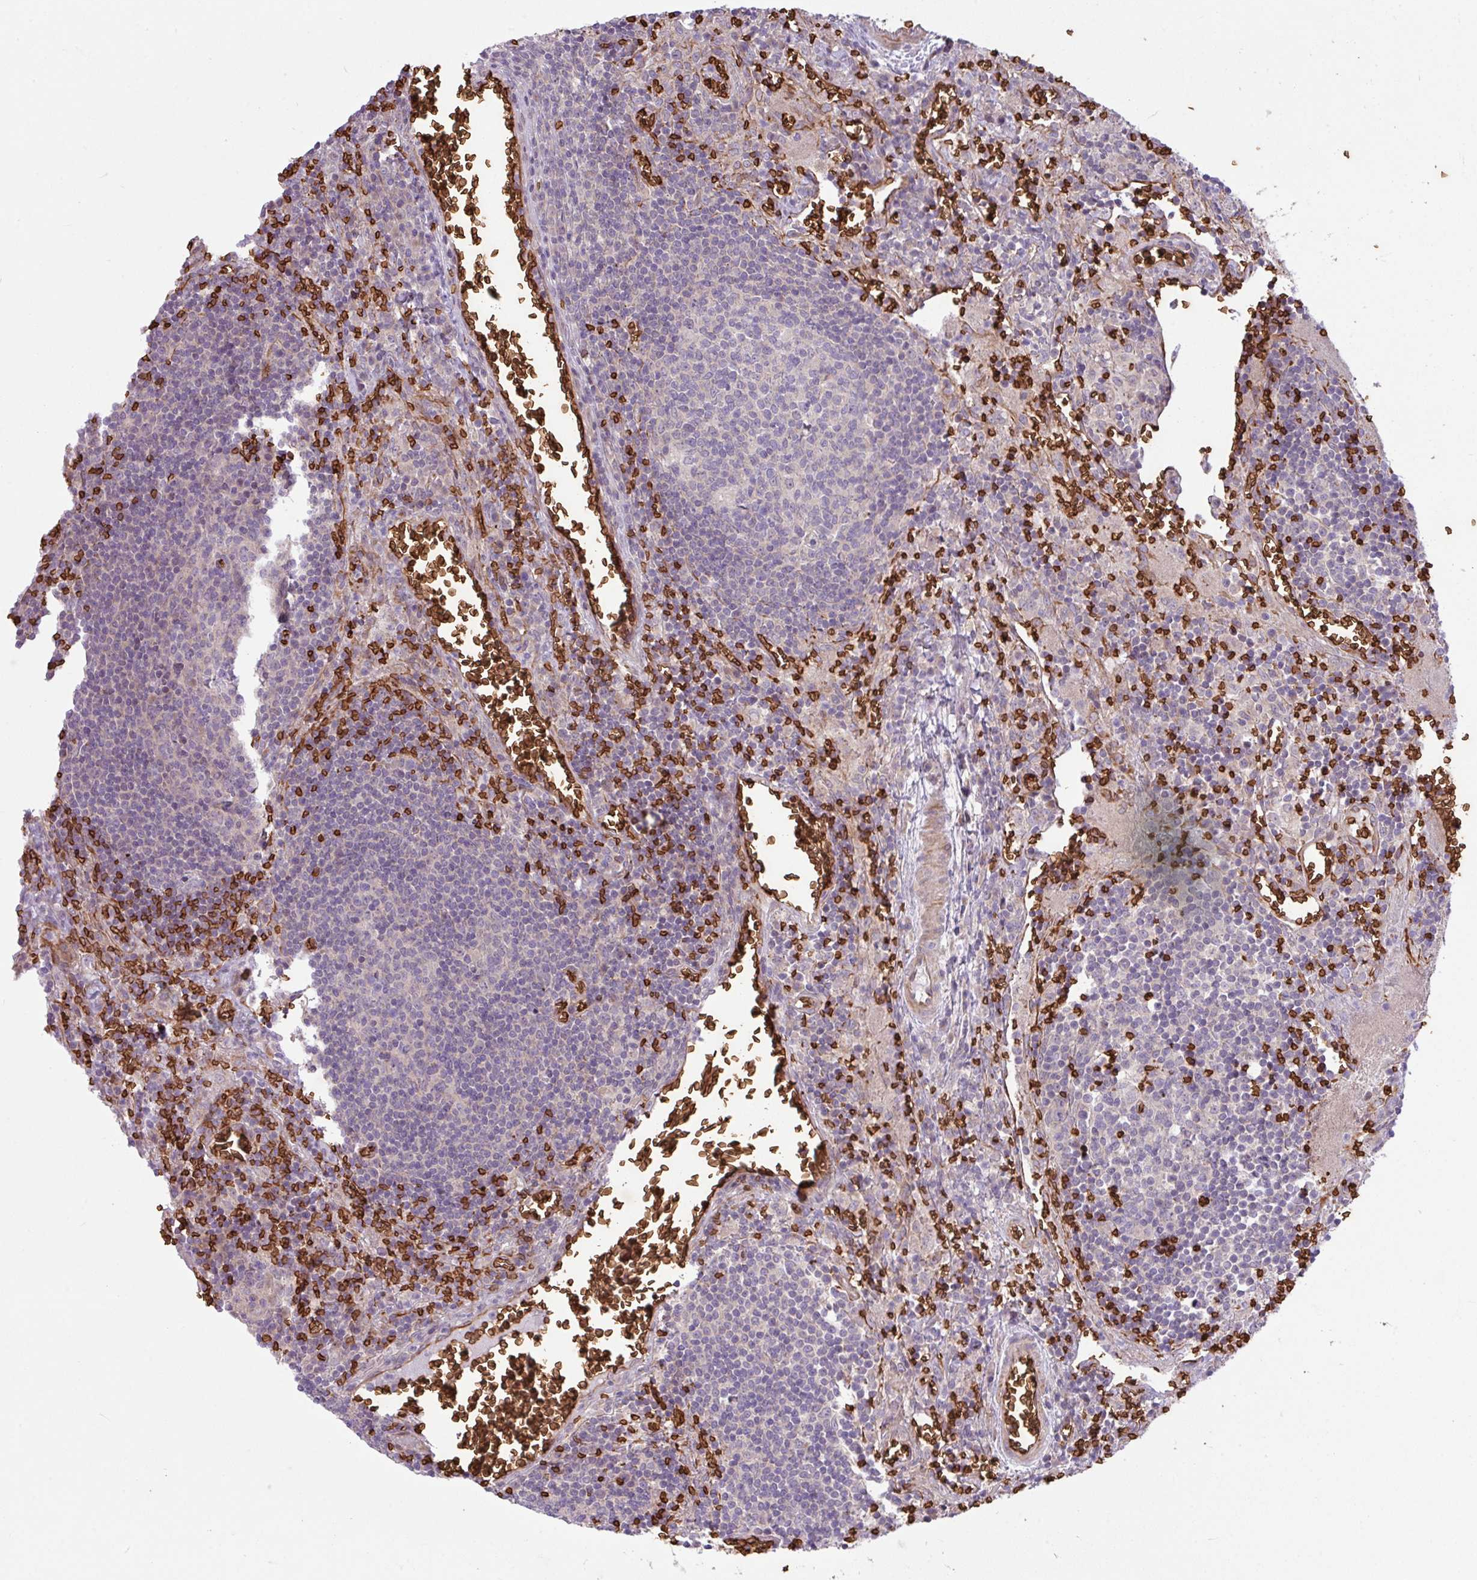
{"staining": {"intensity": "negative", "quantity": "none", "location": "none"}, "tissue": "lymph node", "cell_type": "Germinal center cells", "image_type": "normal", "snomed": [{"axis": "morphology", "description": "Normal tissue, NOS"}, {"axis": "topography", "description": "Lymph node"}], "caption": "Germinal center cells show no significant protein staining in normal lymph node. The staining was performed using DAB to visualize the protein expression in brown, while the nuclei were stained in blue with hematoxylin (Magnification: 20x).", "gene": "RAD21L1", "patient": {"sex": "male", "age": 50}}